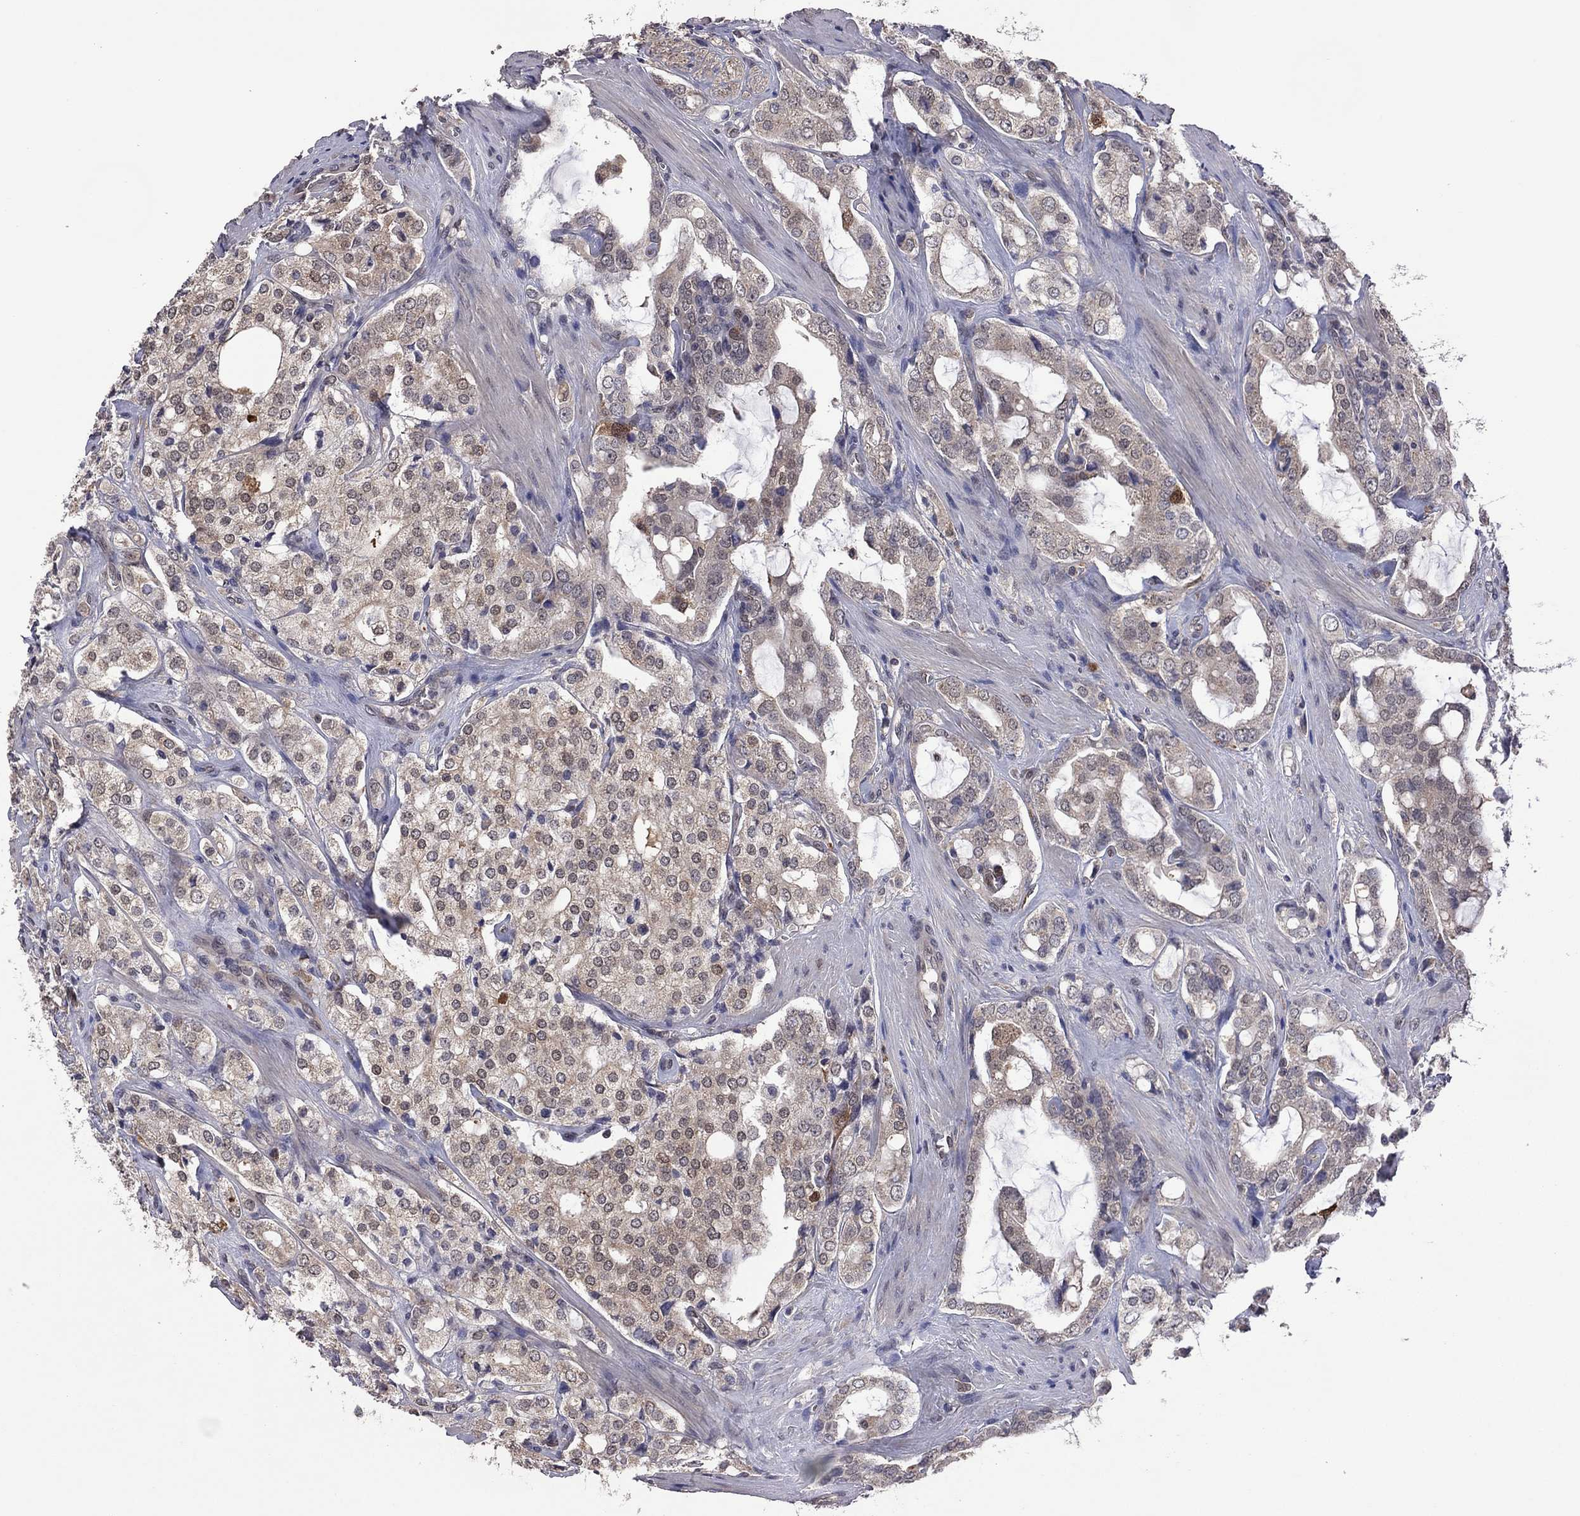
{"staining": {"intensity": "weak", "quantity": "25%-75%", "location": "cytoplasmic/membranous"}, "tissue": "prostate cancer", "cell_type": "Tumor cells", "image_type": "cancer", "snomed": [{"axis": "morphology", "description": "Adenocarcinoma, NOS"}, {"axis": "topography", "description": "Prostate"}], "caption": "Adenocarcinoma (prostate) stained with a protein marker demonstrates weak staining in tumor cells.", "gene": "GPAA1", "patient": {"sex": "male", "age": 66}}